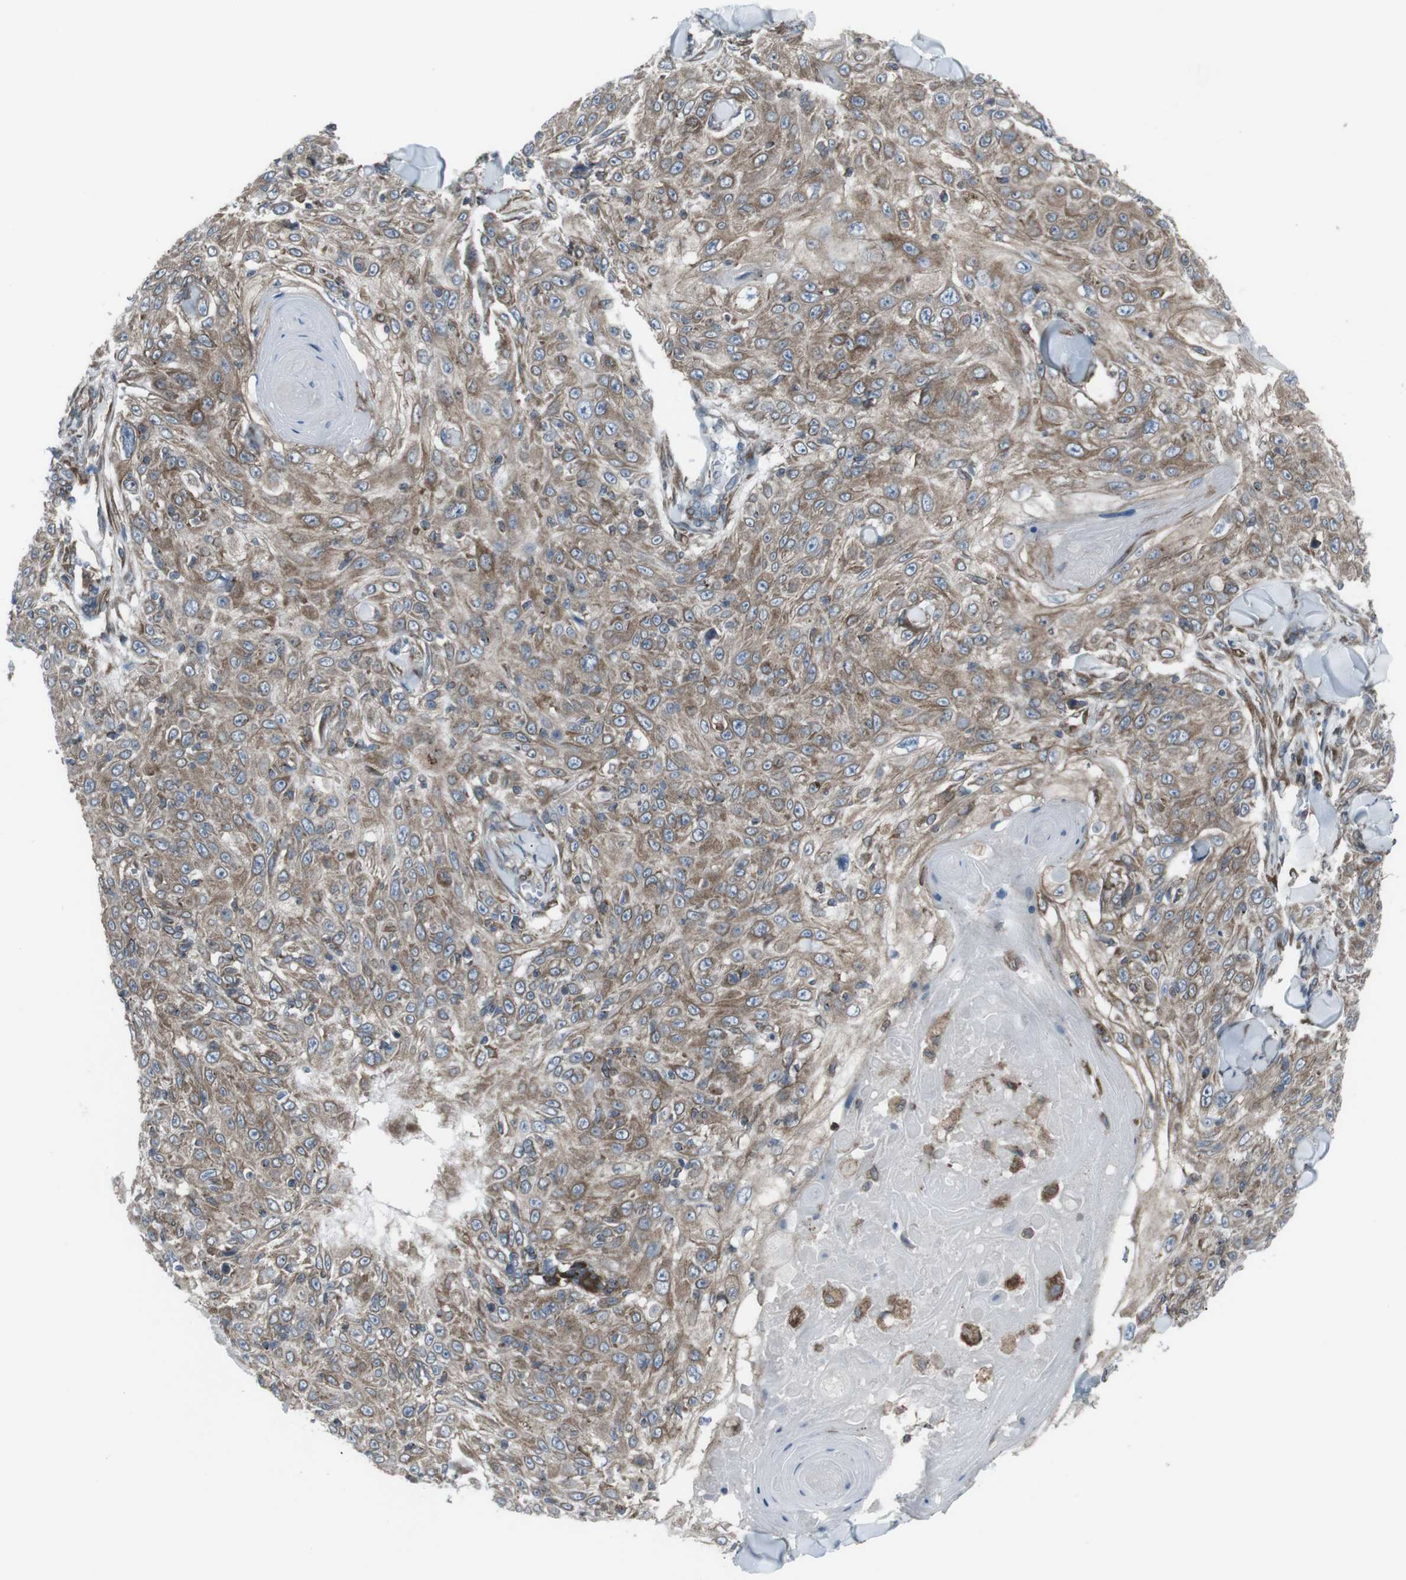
{"staining": {"intensity": "moderate", "quantity": "25%-75%", "location": "cytoplasmic/membranous"}, "tissue": "skin cancer", "cell_type": "Tumor cells", "image_type": "cancer", "snomed": [{"axis": "morphology", "description": "Squamous cell carcinoma, NOS"}, {"axis": "topography", "description": "Skin"}], "caption": "IHC histopathology image of neoplastic tissue: human skin squamous cell carcinoma stained using IHC exhibits medium levels of moderate protein expression localized specifically in the cytoplasmic/membranous of tumor cells, appearing as a cytoplasmic/membranous brown color.", "gene": "LNPK", "patient": {"sex": "male", "age": 86}}